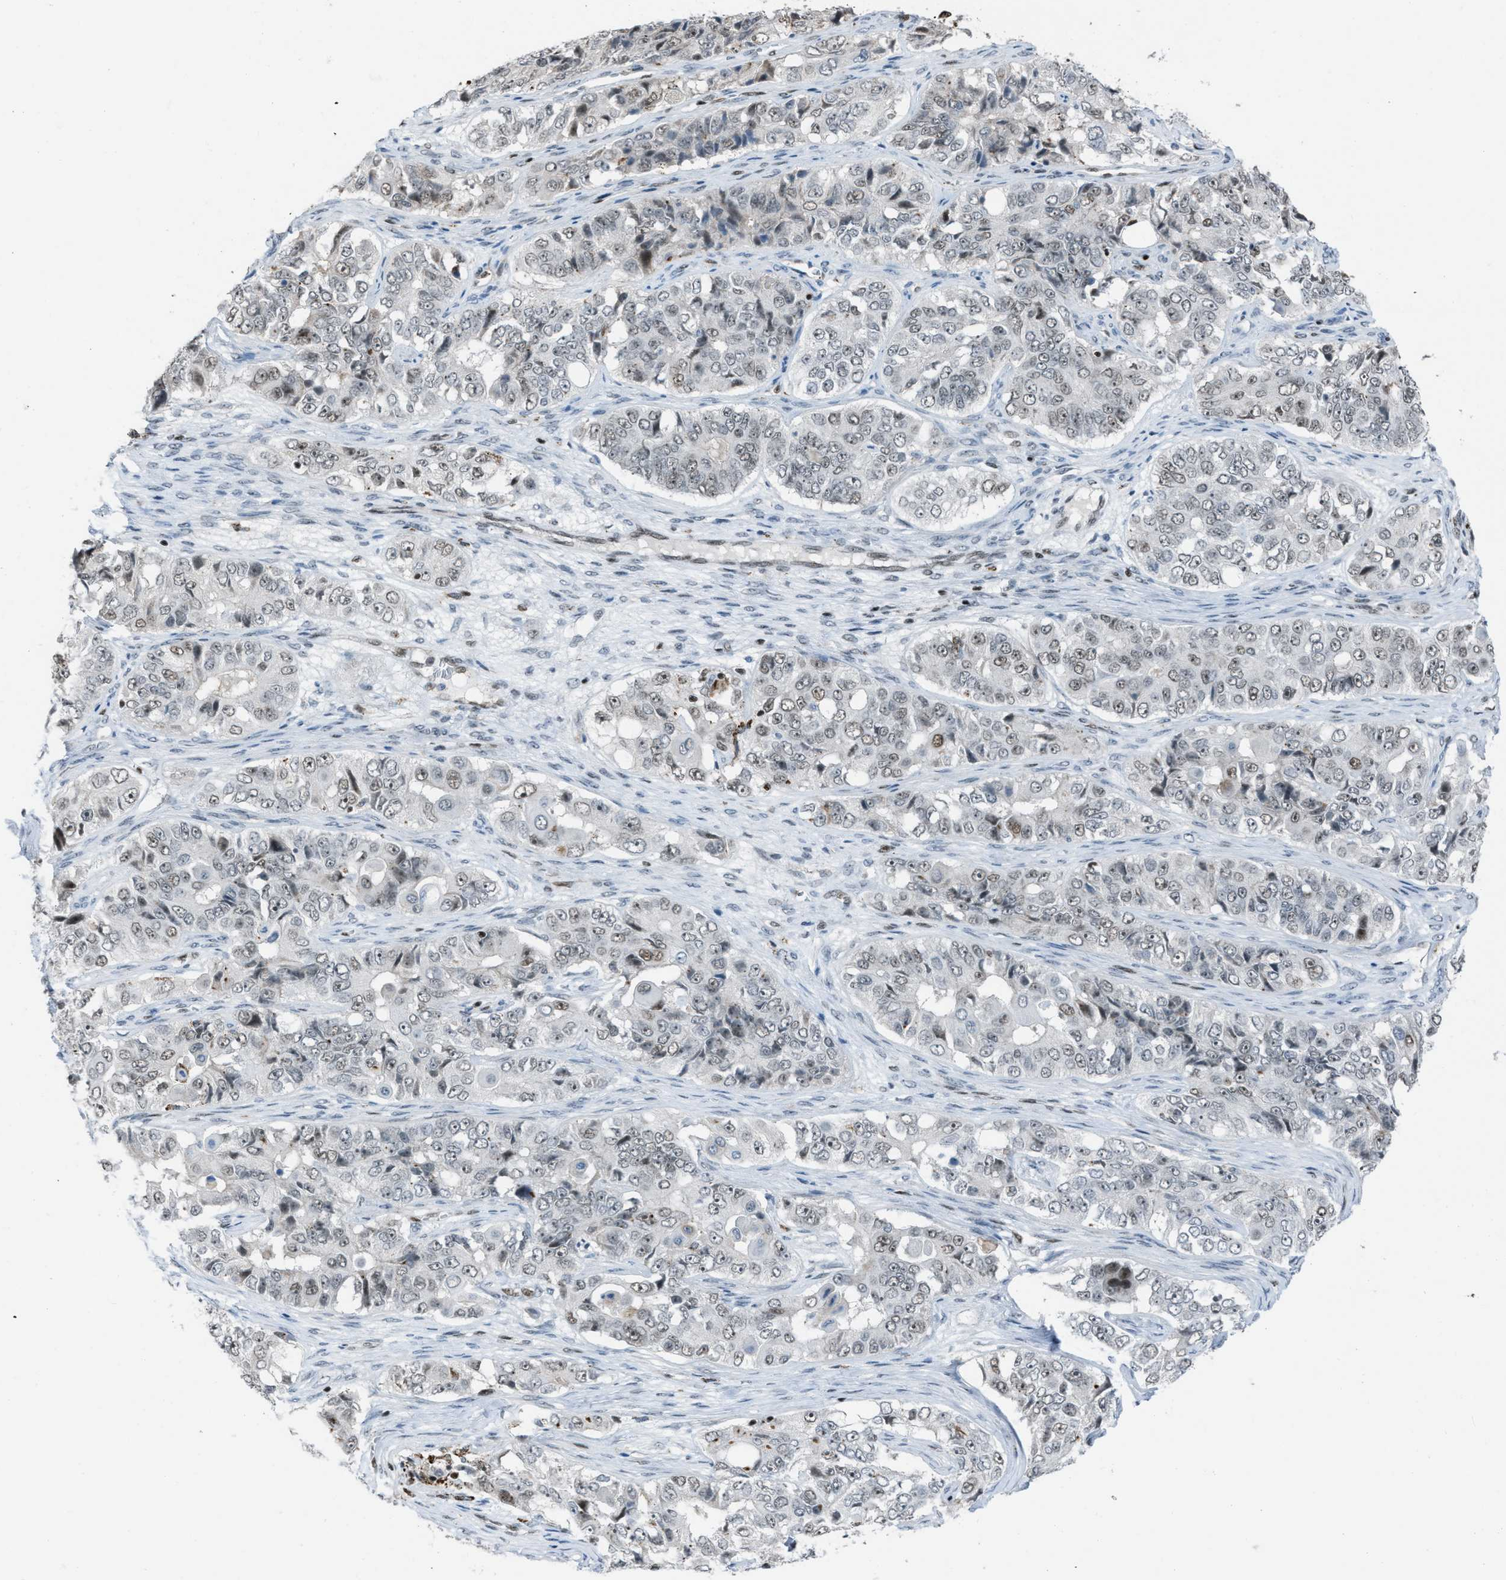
{"staining": {"intensity": "moderate", "quantity": "<25%", "location": "nuclear"}, "tissue": "ovarian cancer", "cell_type": "Tumor cells", "image_type": "cancer", "snomed": [{"axis": "morphology", "description": "Carcinoma, endometroid"}, {"axis": "topography", "description": "Ovary"}], "caption": "A photomicrograph of human ovarian cancer stained for a protein displays moderate nuclear brown staining in tumor cells.", "gene": "SLFN5", "patient": {"sex": "female", "age": 51}}